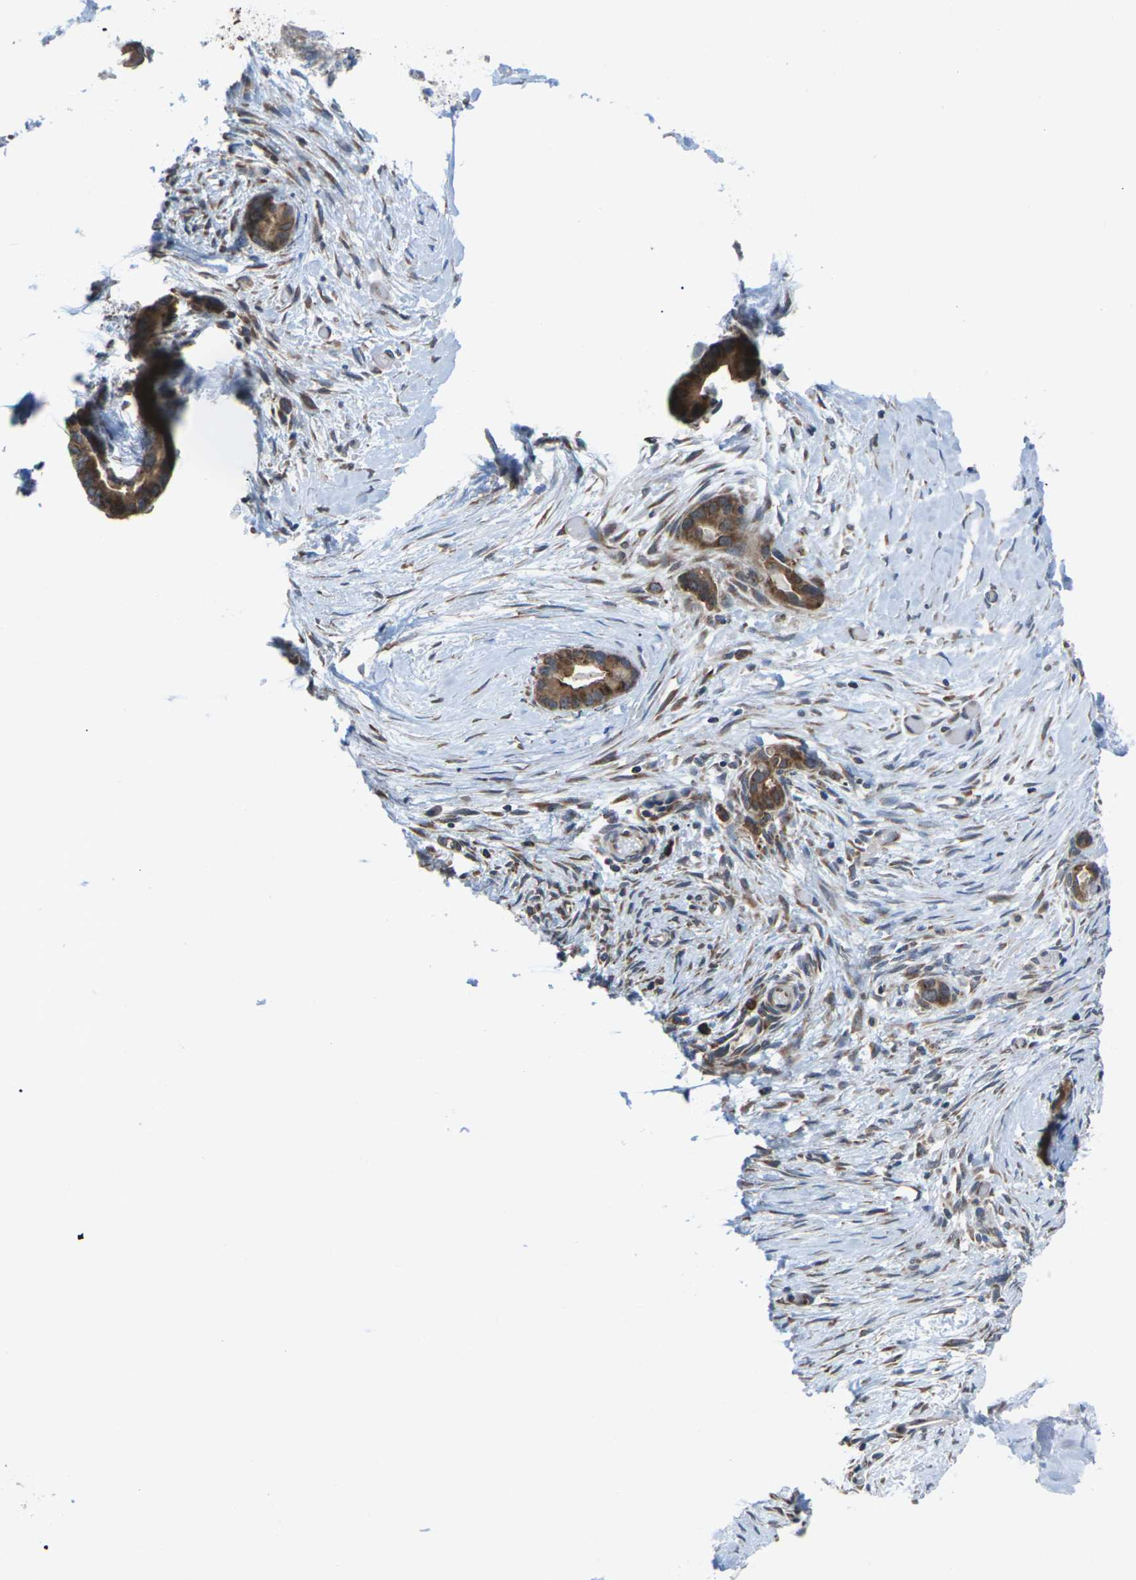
{"staining": {"intensity": "moderate", "quantity": ">75%", "location": "cytoplasmic/membranous"}, "tissue": "liver cancer", "cell_type": "Tumor cells", "image_type": "cancer", "snomed": [{"axis": "morphology", "description": "Cholangiocarcinoma"}, {"axis": "topography", "description": "Liver"}], "caption": "Liver cholangiocarcinoma stained with DAB IHC displays medium levels of moderate cytoplasmic/membranous staining in about >75% of tumor cells.", "gene": "PDZK1IP1", "patient": {"sex": "female", "age": 55}}